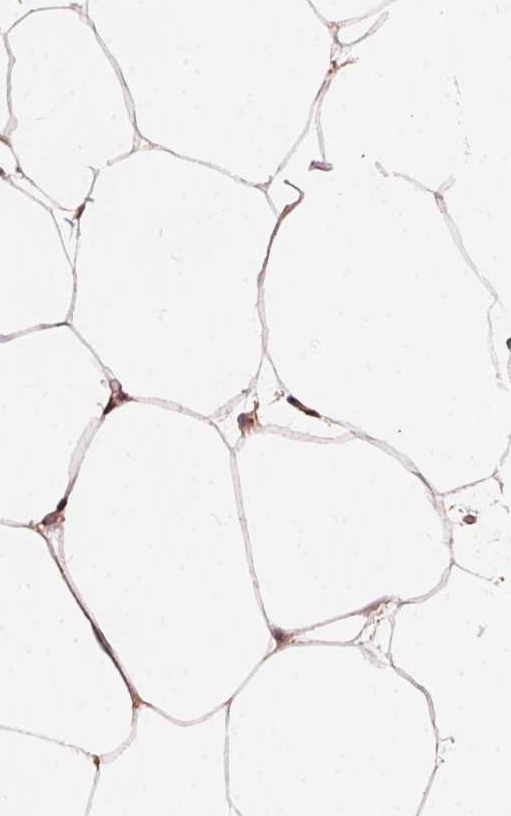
{"staining": {"intensity": "strong", "quantity": ">75%", "location": "cytoplasmic/membranous"}, "tissue": "adipose tissue", "cell_type": "Adipocytes", "image_type": "normal", "snomed": [{"axis": "morphology", "description": "Normal tissue, NOS"}, {"axis": "topography", "description": "Adipose tissue"}, {"axis": "topography", "description": "Pancreas"}, {"axis": "topography", "description": "Peripheral nerve tissue"}], "caption": "Brown immunohistochemical staining in normal adipose tissue demonstrates strong cytoplasmic/membranous staining in approximately >75% of adipocytes. (Stains: DAB (3,3'-diaminobenzidine) in brown, nuclei in blue, Microscopy: brightfield microscopy at high magnification).", "gene": "AIP", "patient": {"sex": "female", "age": 58}}